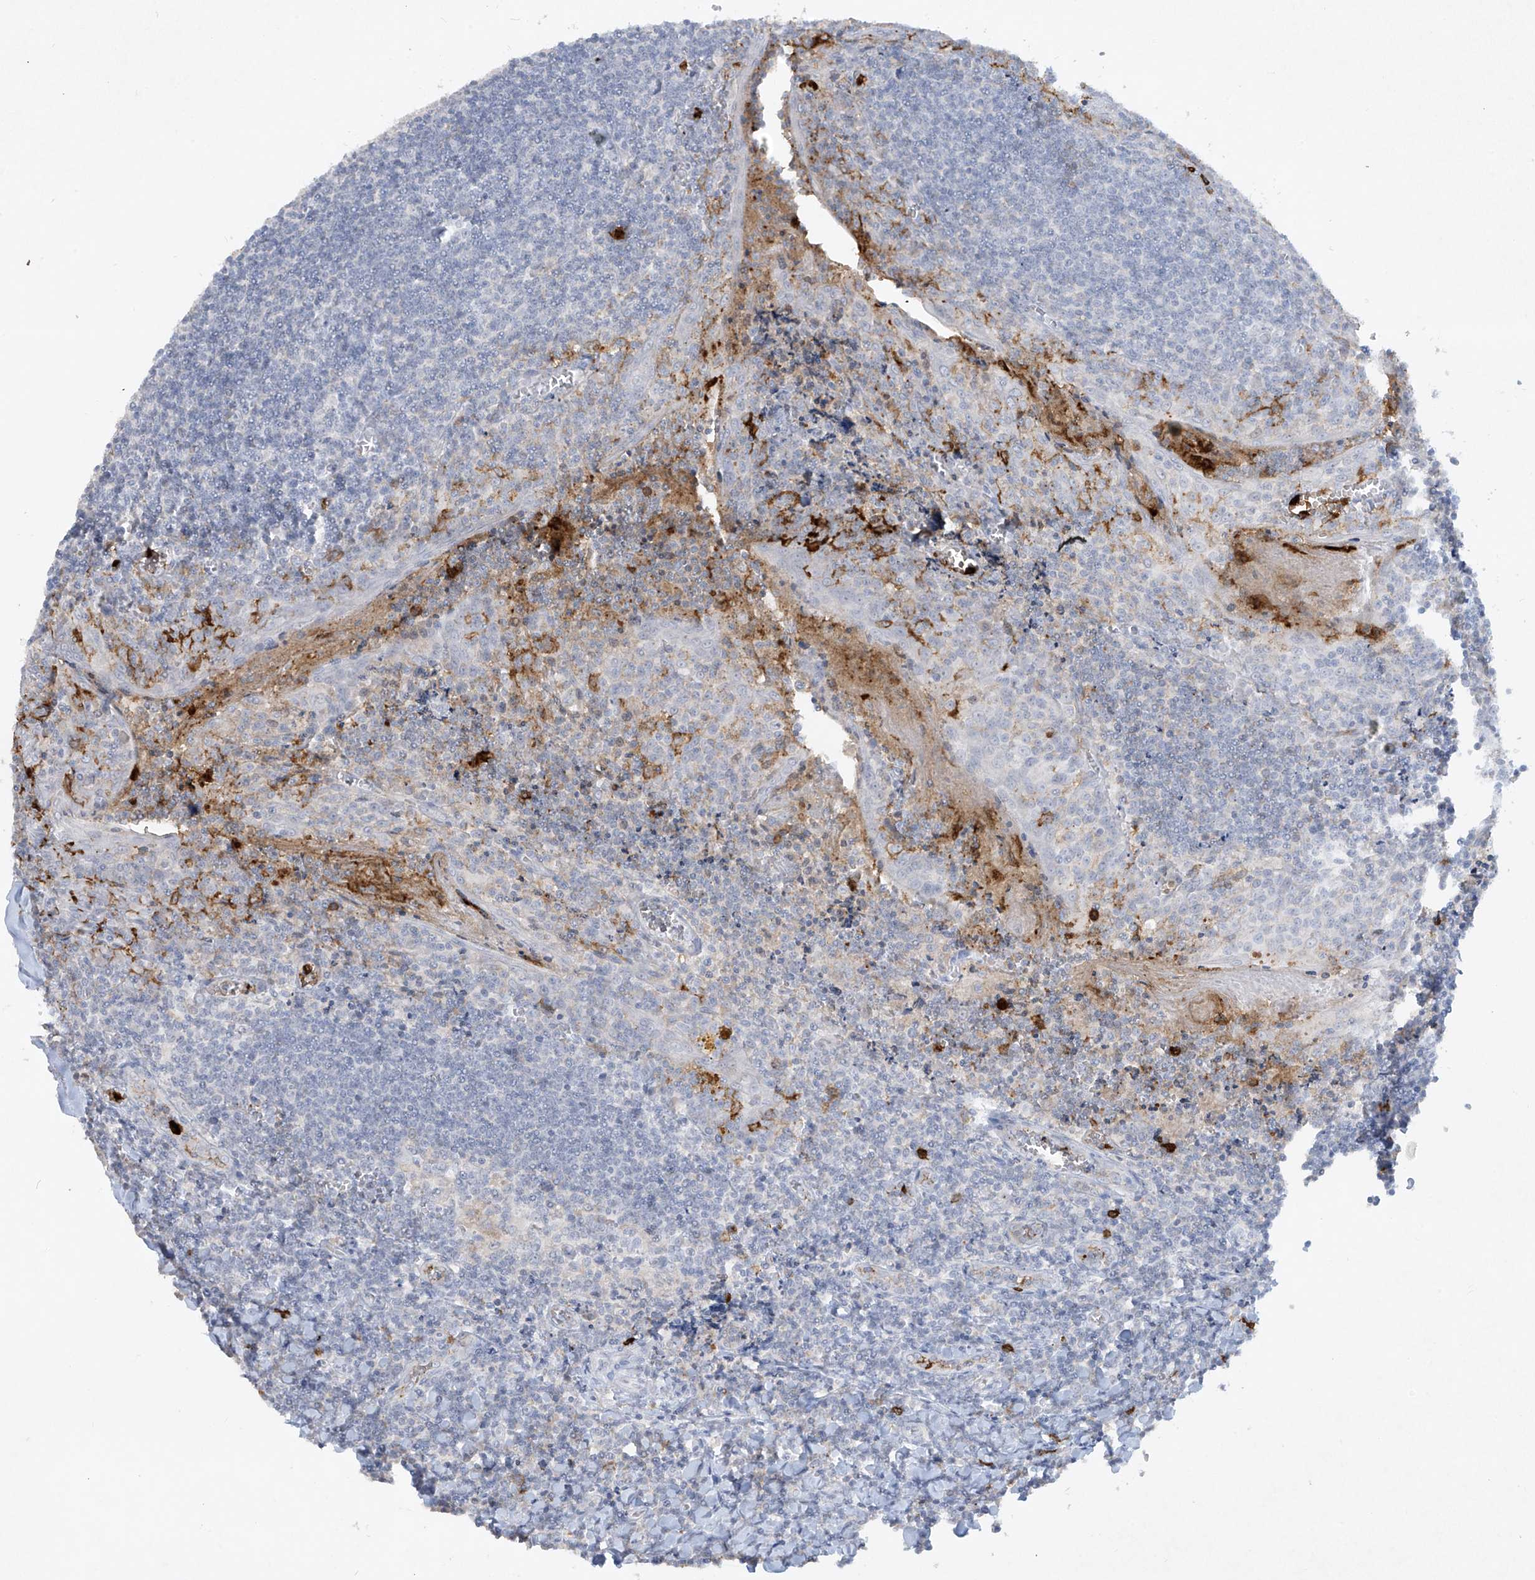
{"staining": {"intensity": "negative", "quantity": "none", "location": "none"}, "tissue": "tonsil", "cell_type": "Germinal center cells", "image_type": "normal", "snomed": [{"axis": "morphology", "description": "Normal tissue, NOS"}, {"axis": "topography", "description": "Tonsil"}], "caption": "This is an immunohistochemistry micrograph of benign tonsil. There is no expression in germinal center cells.", "gene": "FCGR3A", "patient": {"sex": "male", "age": 27}}